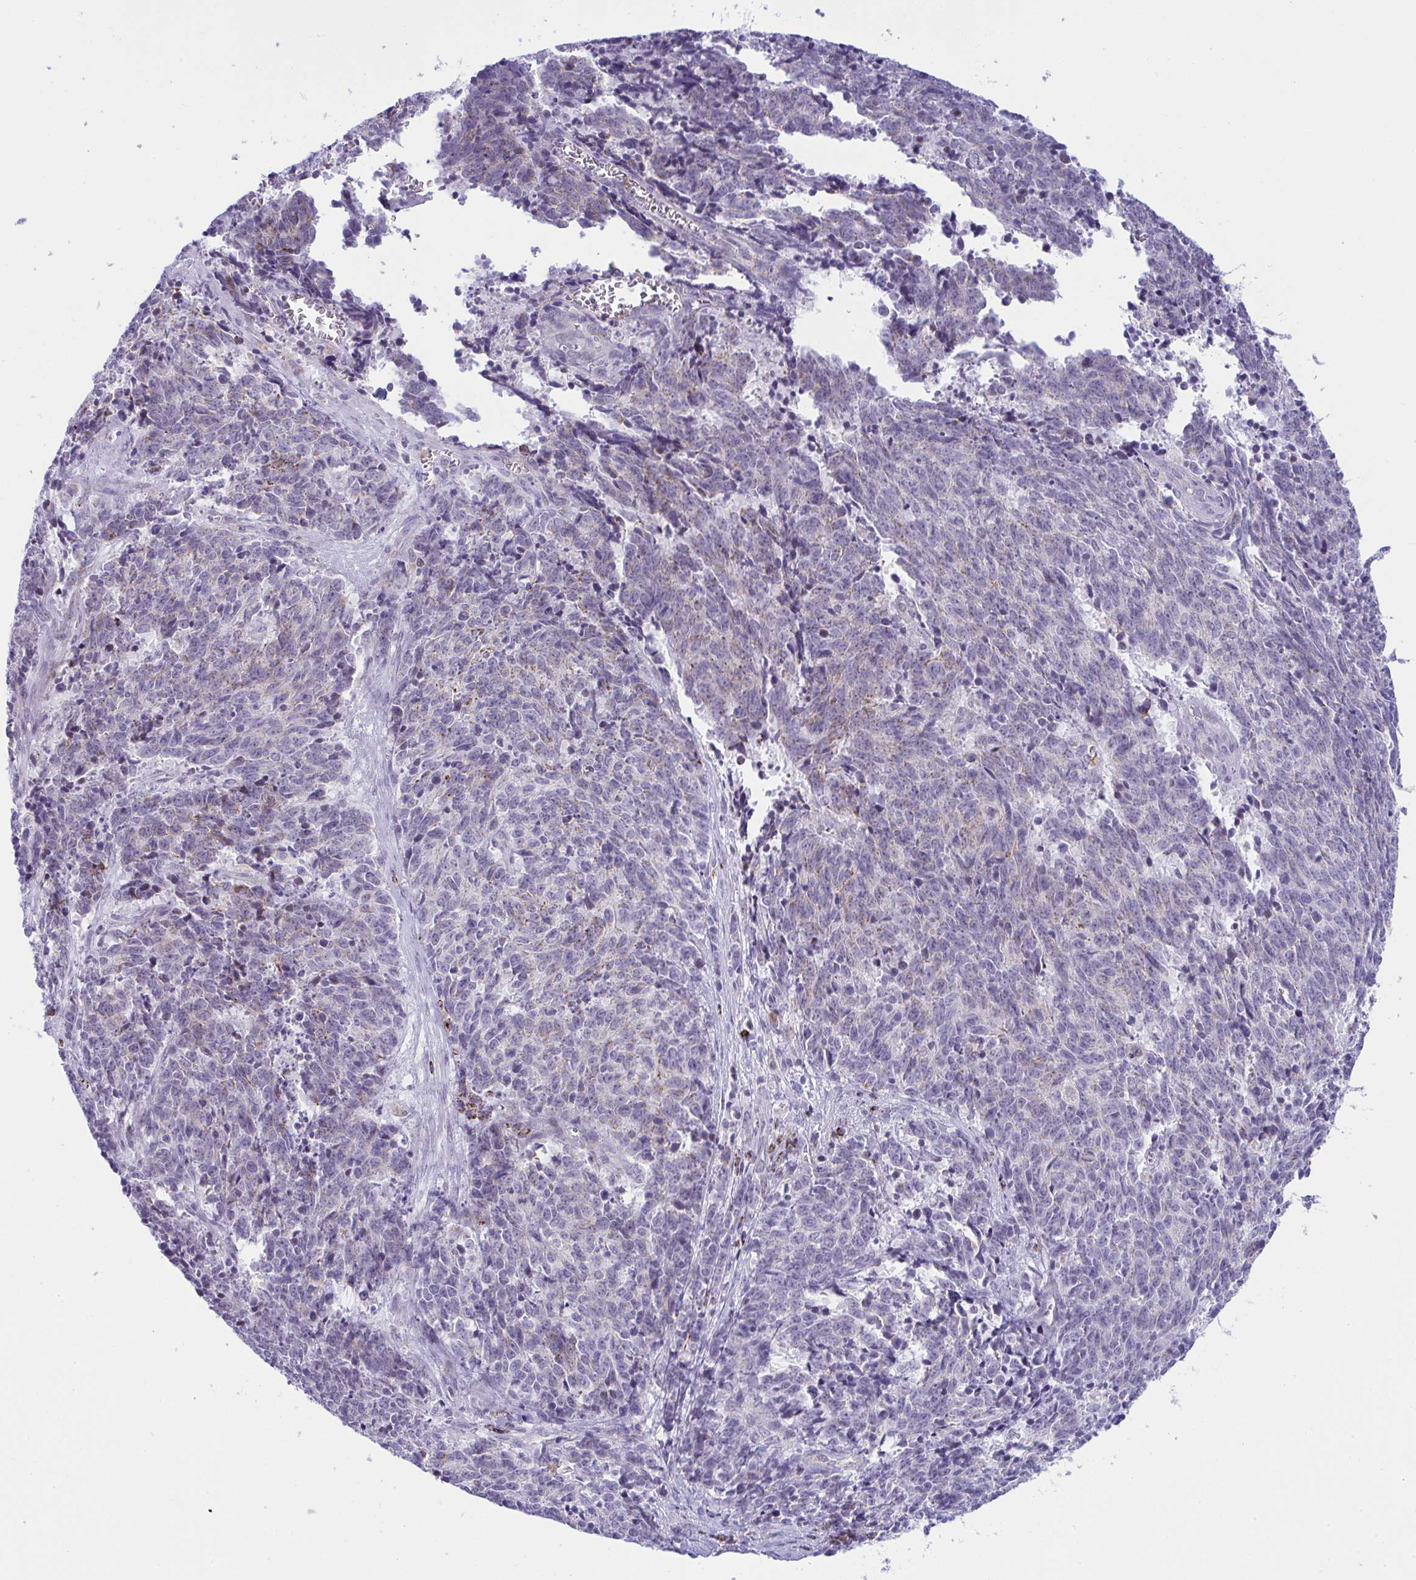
{"staining": {"intensity": "weak", "quantity": "<25%", "location": "cytoplasmic/membranous"}, "tissue": "cervical cancer", "cell_type": "Tumor cells", "image_type": "cancer", "snomed": [{"axis": "morphology", "description": "Squamous cell carcinoma, NOS"}, {"axis": "topography", "description": "Cervix"}], "caption": "An immunohistochemistry histopathology image of cervical squamous cell carcinoma is shown. There is no staining in tumor cells of cervical squamous cell carcinoma. (IHC, brightfield microscopy, high magnification).", "gene": "PLA2G12B", "patient": {"sex": "female", "age": 29}}